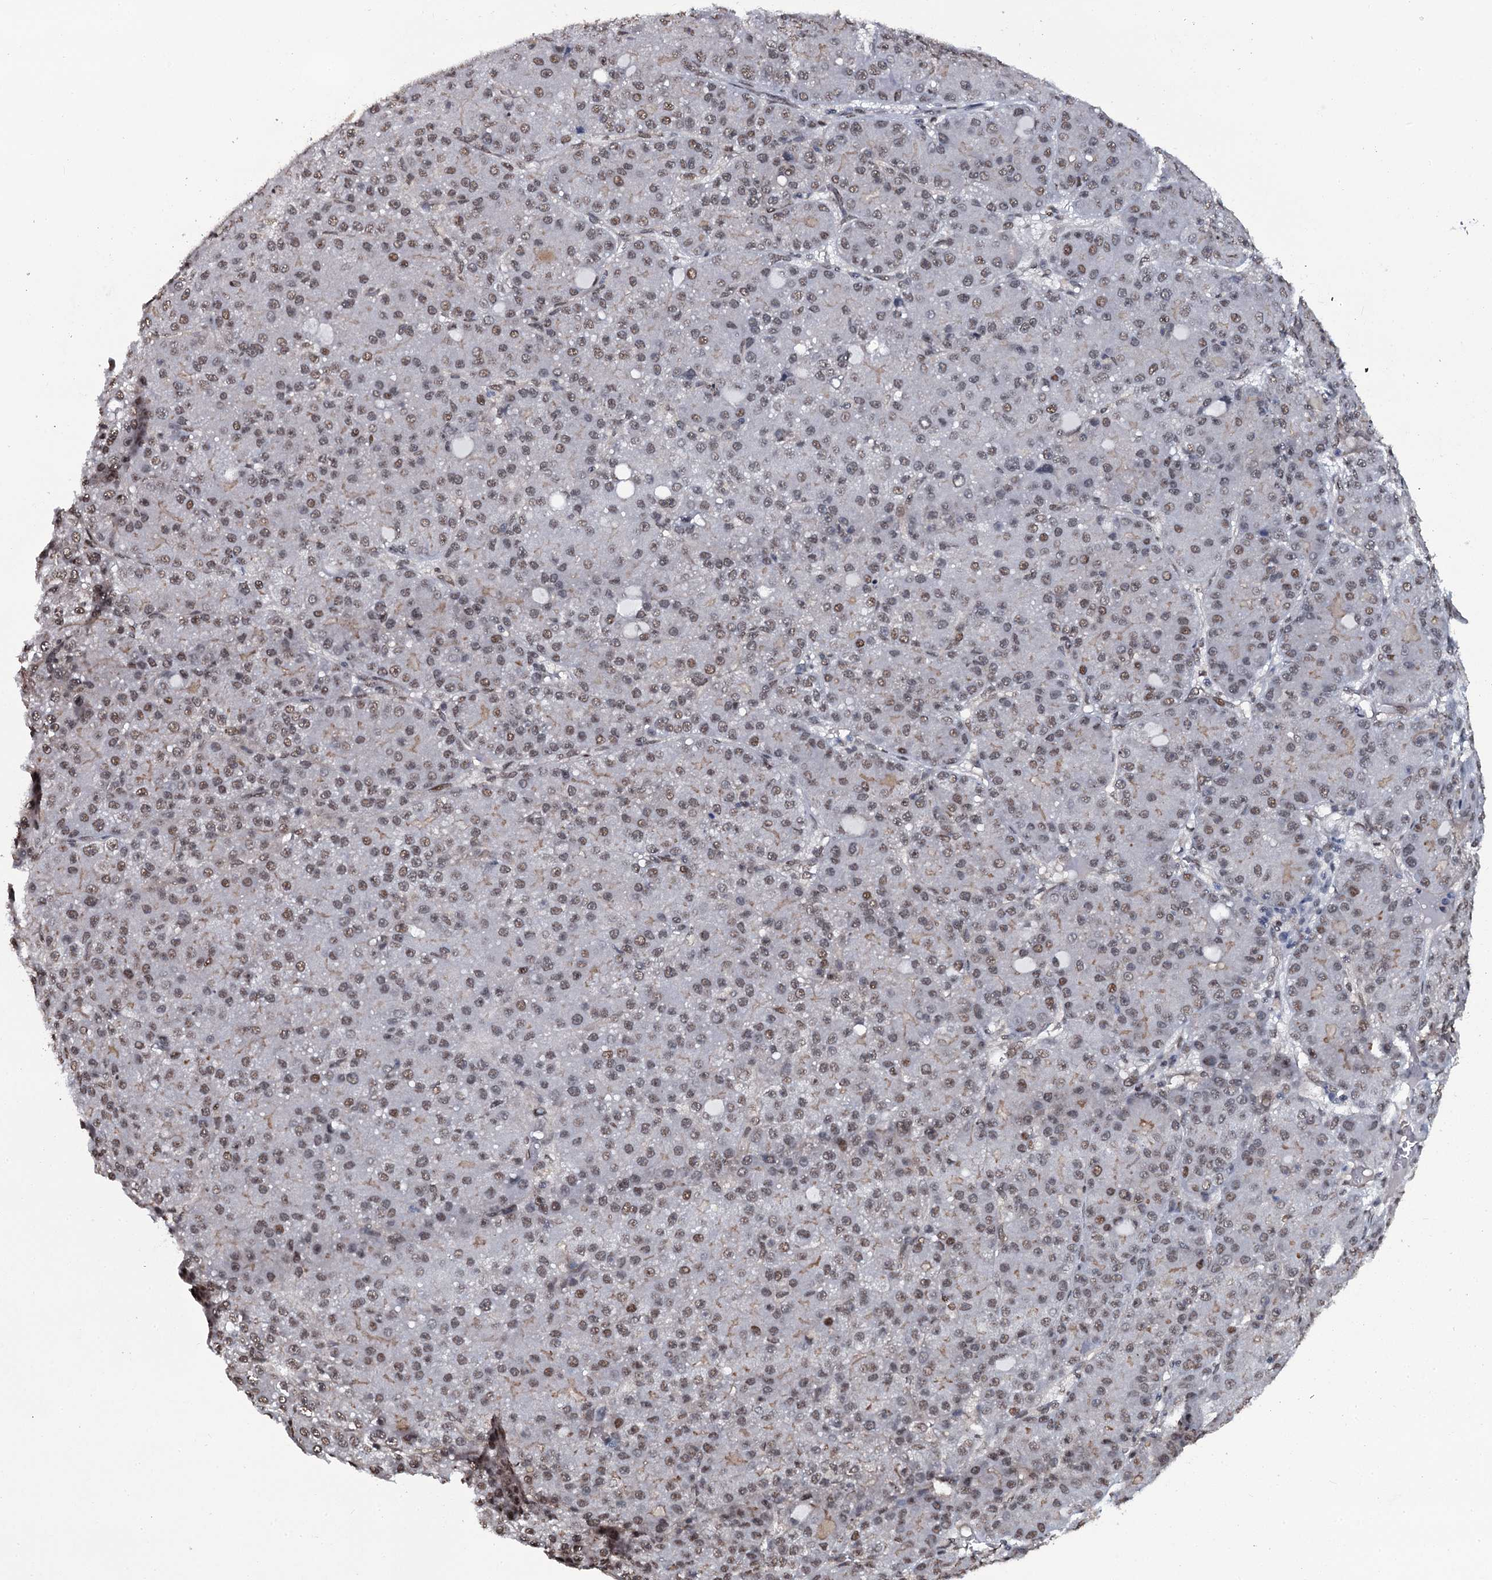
{"staining": {"intensity": "weak", "quantity": "25%-75%", "location": "nuclear"}, "tissue": "liver cancer", "cell_type": "Tumor cells", "image_type": "cancer", "snomed": [{"axis": "morphology", "description": "Carcinoma, Hepatocellular, NOS"}, {"axis": "topography", "description": "Liver"}], "caption": "This micrograph reveals liver hepatocellular carcinoma stained with IHC to label a protein in brown. The nuclear of tumor cells show weak positivity for the protein. Nuclei are counter-stained blue.", "gene": "SH2D4B", "patient": {"sex": "male", "age": 67}}